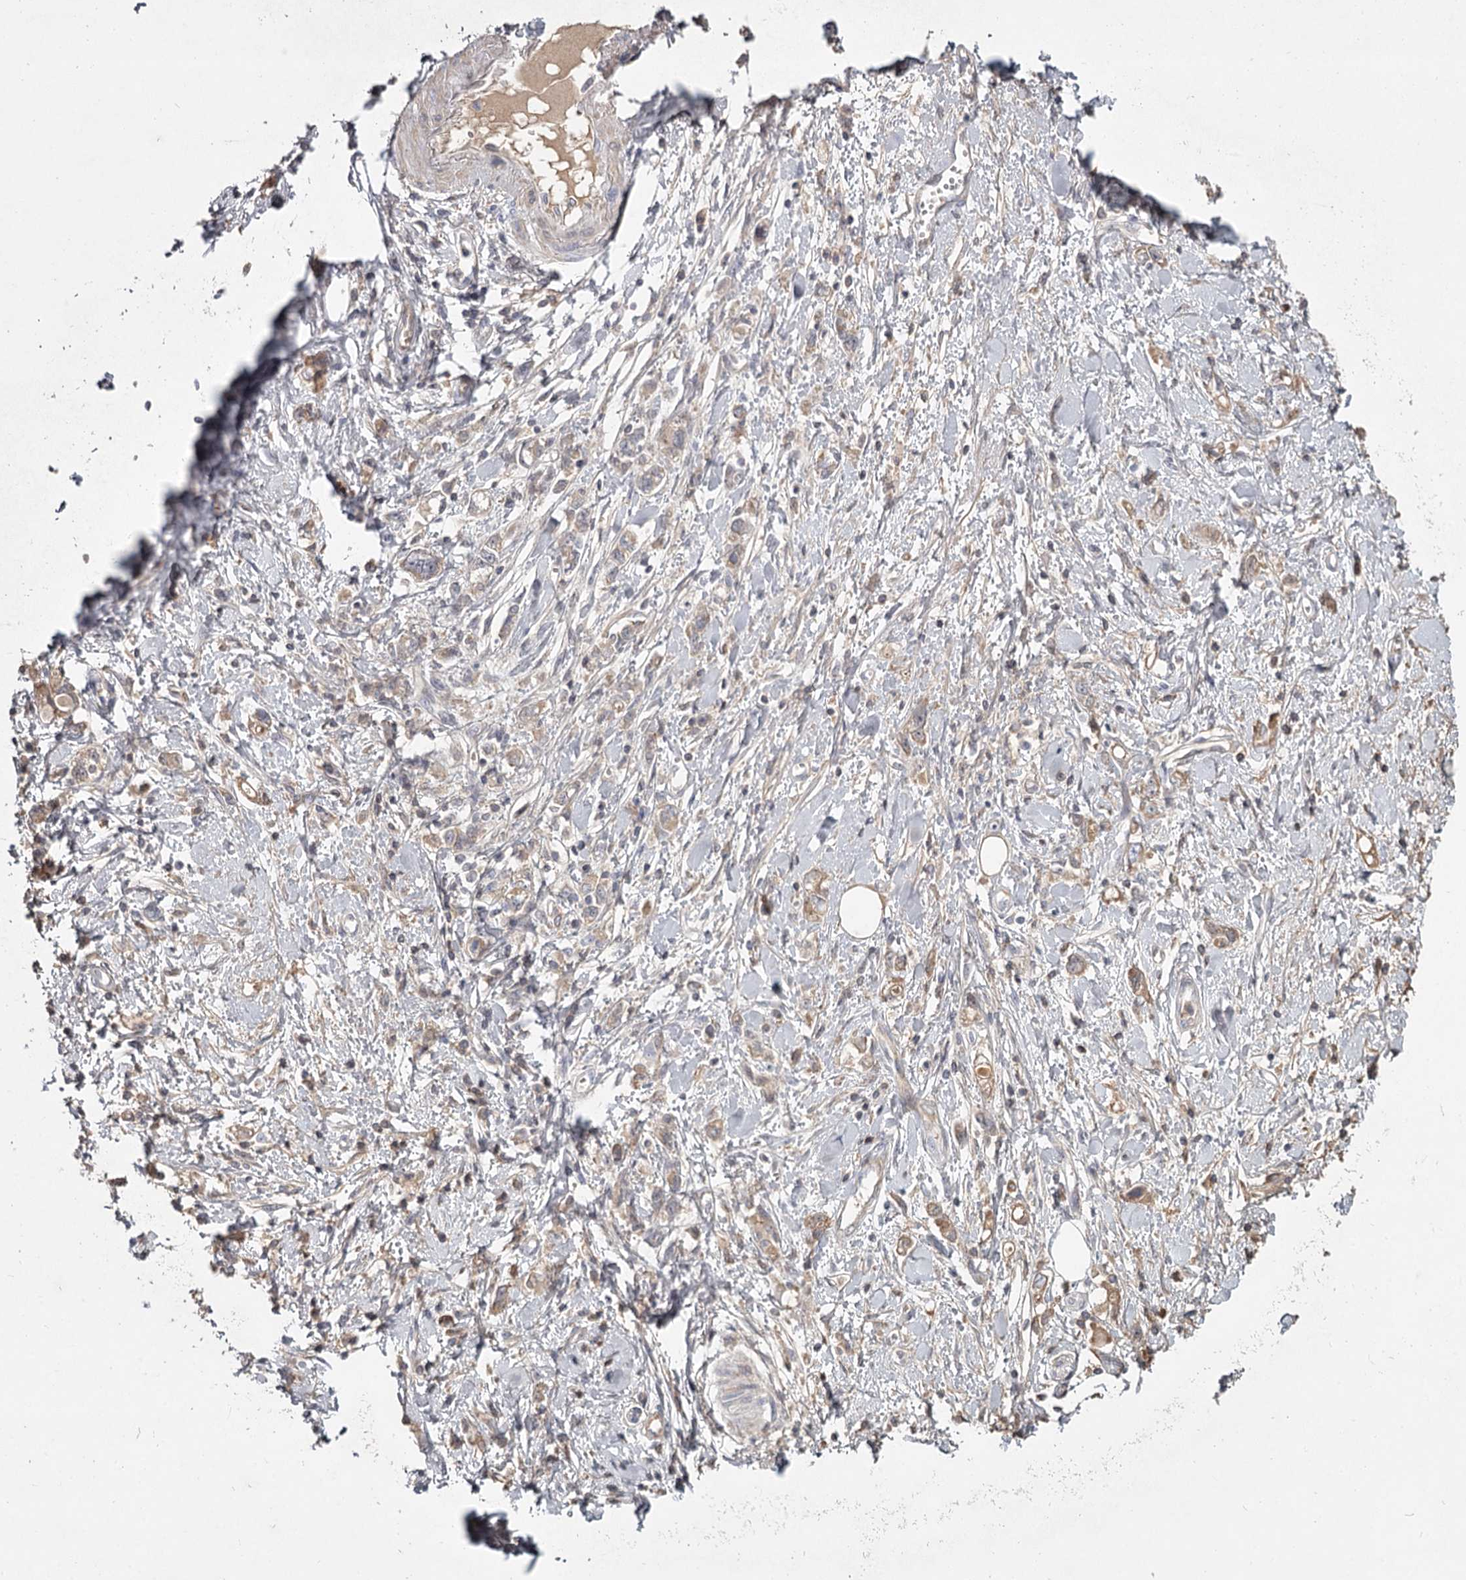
{"staining": {"intensity": "weak", "quantity": ">75%", "location": "cytoplasmic/membranous"}, "tissue": "stomach cancer", "cell_type": "Tumor cells", "image_type": "cancer", "snomed": [{"axis": "morphology", "description": "Adenocarcinoma, NOS"}, {"axis": "topography", "description": "Stomach"}], "caption": "This photomicrograph shows IHC staining of human stomach cancer (adenocarcinoma), with low weak cytoplasmic/membranous expression in approximately >75% of tumor cells.", "gene": "DHRS9", "patient": {"sex": "female", "age": 76}}